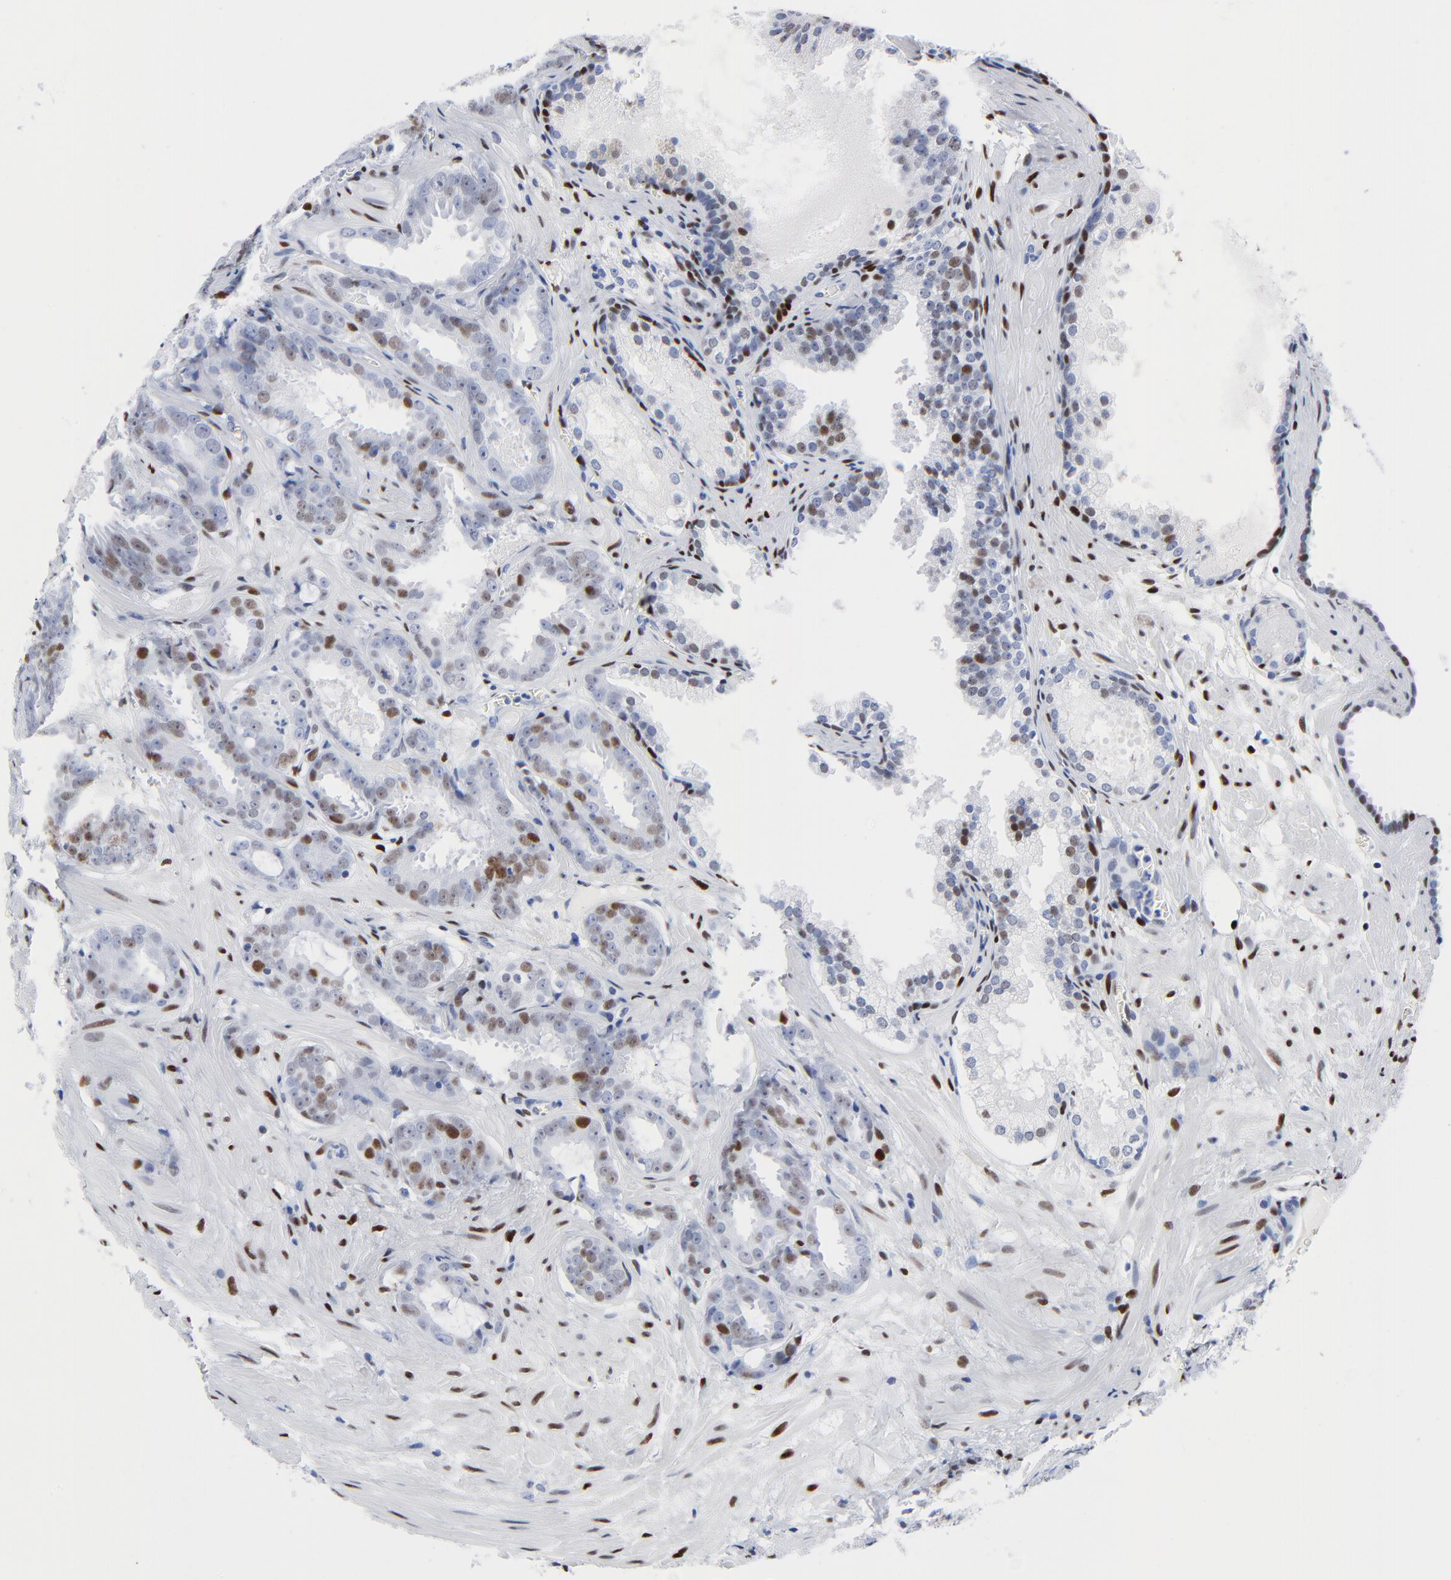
{"staining": {"intensity": "moderate", "quantity": "25%-75%", "location": "nuclear"}, "tissue": "prostate cancer", "cell_type": "Tumor cells", "image_type": "cancer", "snomed": [{"axis": "morphology", "description": "Adenocarcinoma, Medium grade"}, {"axis": "topography", "description": "Prostate"}], "caption": "Protein staining demonstrates moderate nuclear expression in approximately 25%-75% of tumor cells in prostate cancer (adenocarcinoma (medium-grade)).", "gene": "JUN", "patient": {"sex": "male", "age": 64}}